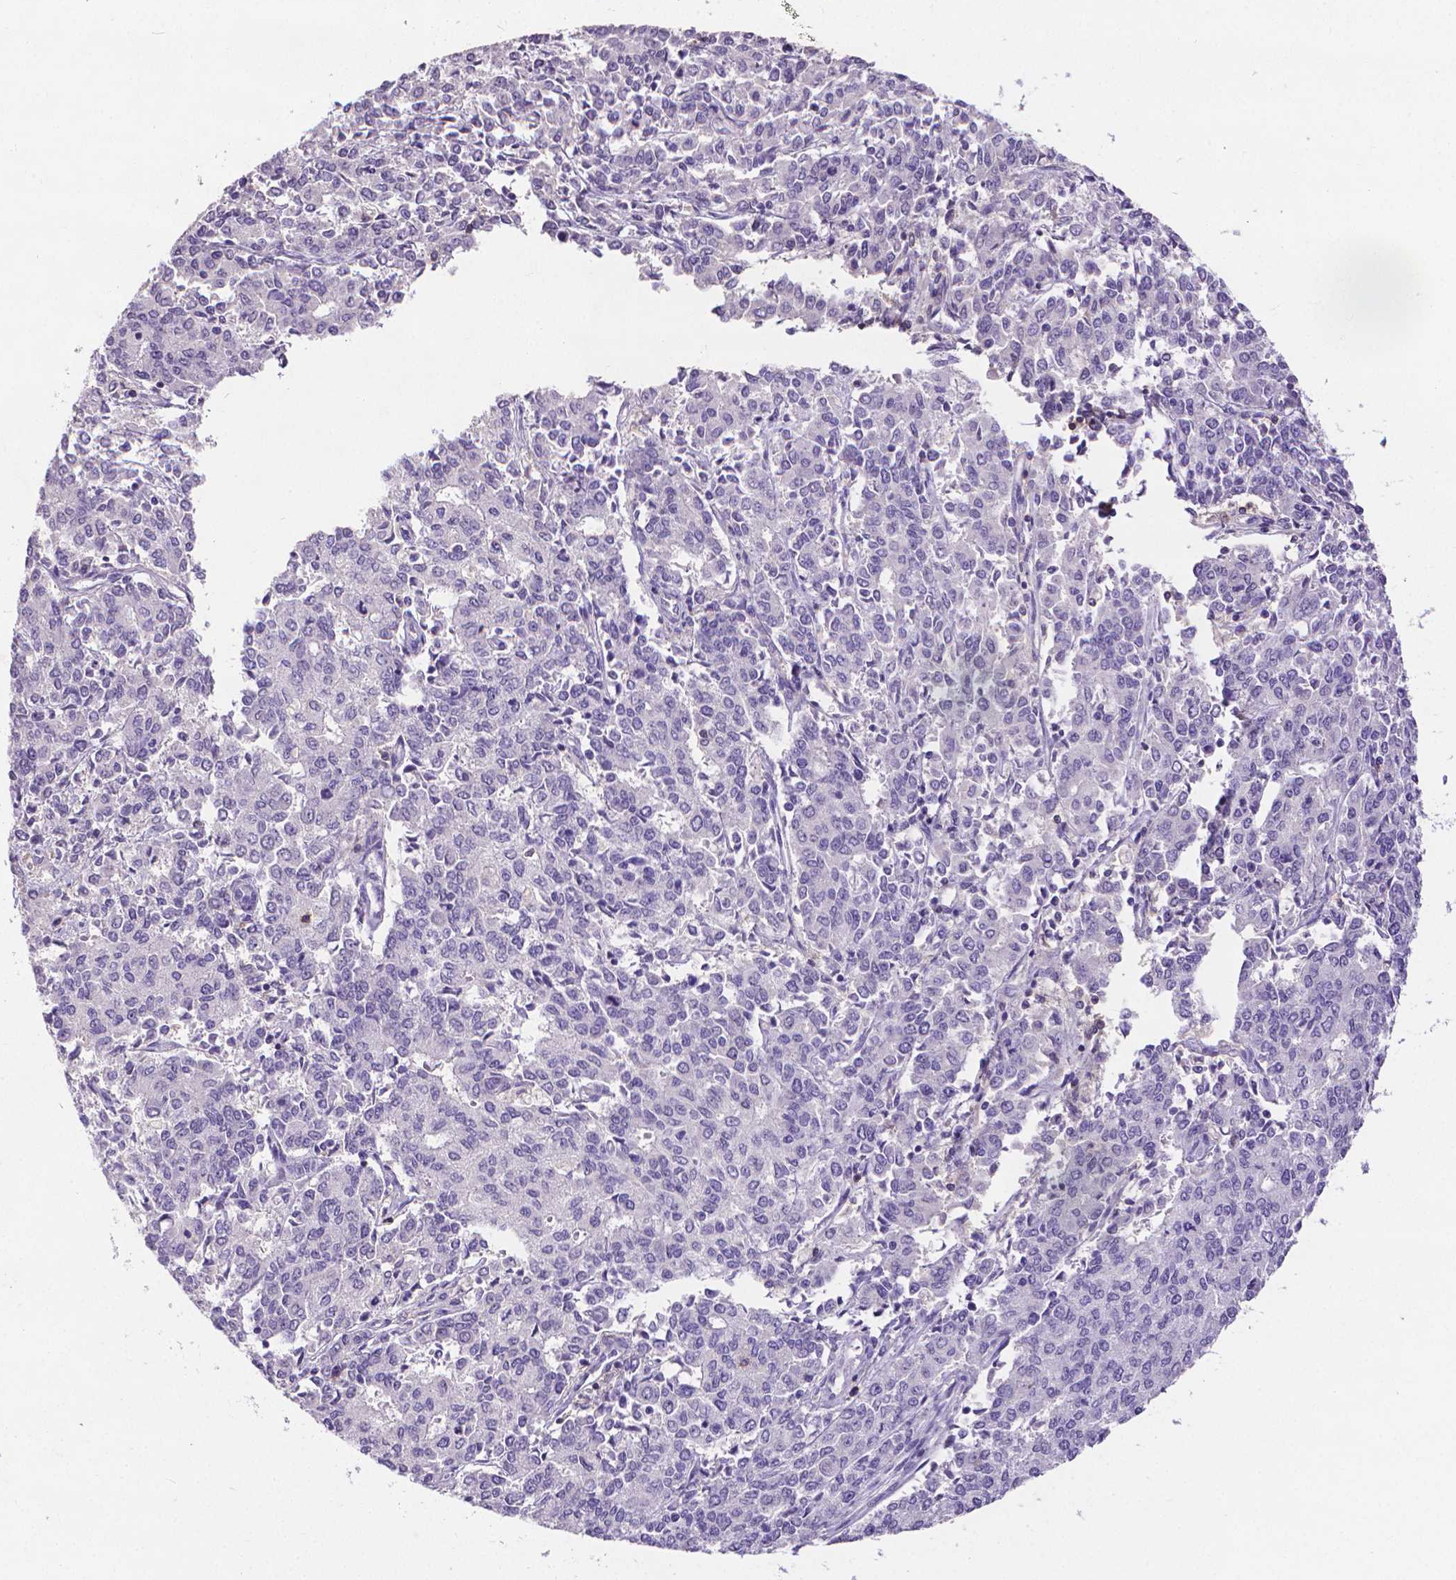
{"staining": {"intensity": "negative", "quantity": "none", "location": "none"}, "tissue": "endometrial cancer", "cell_type": "Tumor cells", "image_type": "cancer", "snomed": [{"axis": "morphology", "description": "Adenocarcinoma, NOS"}, {"axis": "topography", "description": "Endometrium"}], "caption": "IHC micrograph of adenocarcinoma (endometrial) stained for a protein (brown), which exhibits no positivity in tumor cells.", "gene": "CD4", "patient": {"sex": "female", "age": 50}}